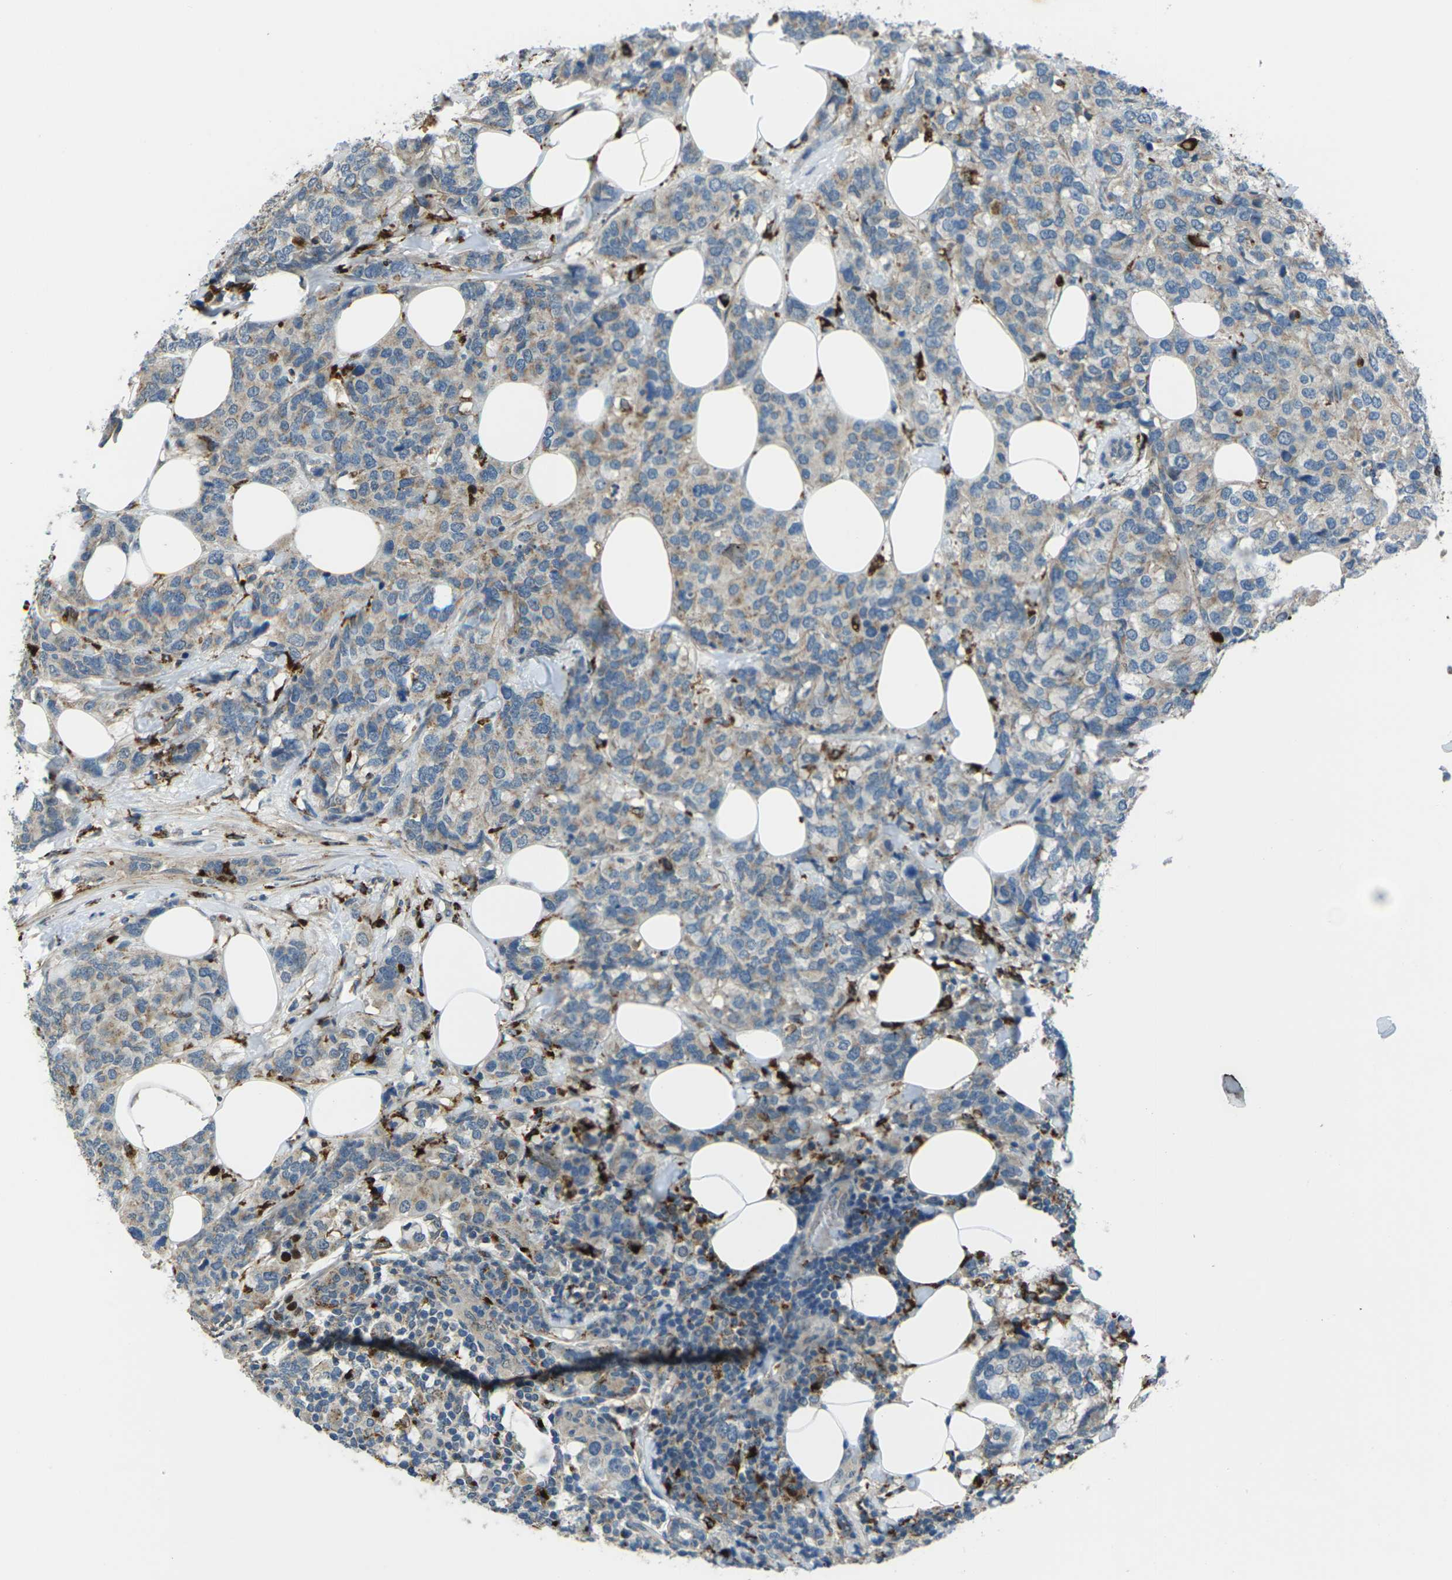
{"staining": {"intensity": "weak", "quantity": "25%-75%", "location": "cytoplasmic/membranous"}, "tissue": "breast cancer", "cell_type": "Tumor cells", "image_type": "cancer", "snomed": [{"axis": "morphology", "description": "Lobular carcinoma"}, {"axis": "topography", "description": "Breast"}], "caption": "Breast cancer tissue demonstrates weak cytoplasmic/membranous positivity in about 25%-75% of tumor cells, visualized by immunohistochemistry.", "gene": "SLC31A2", "patient": {"sex": "female", "age": 59}}